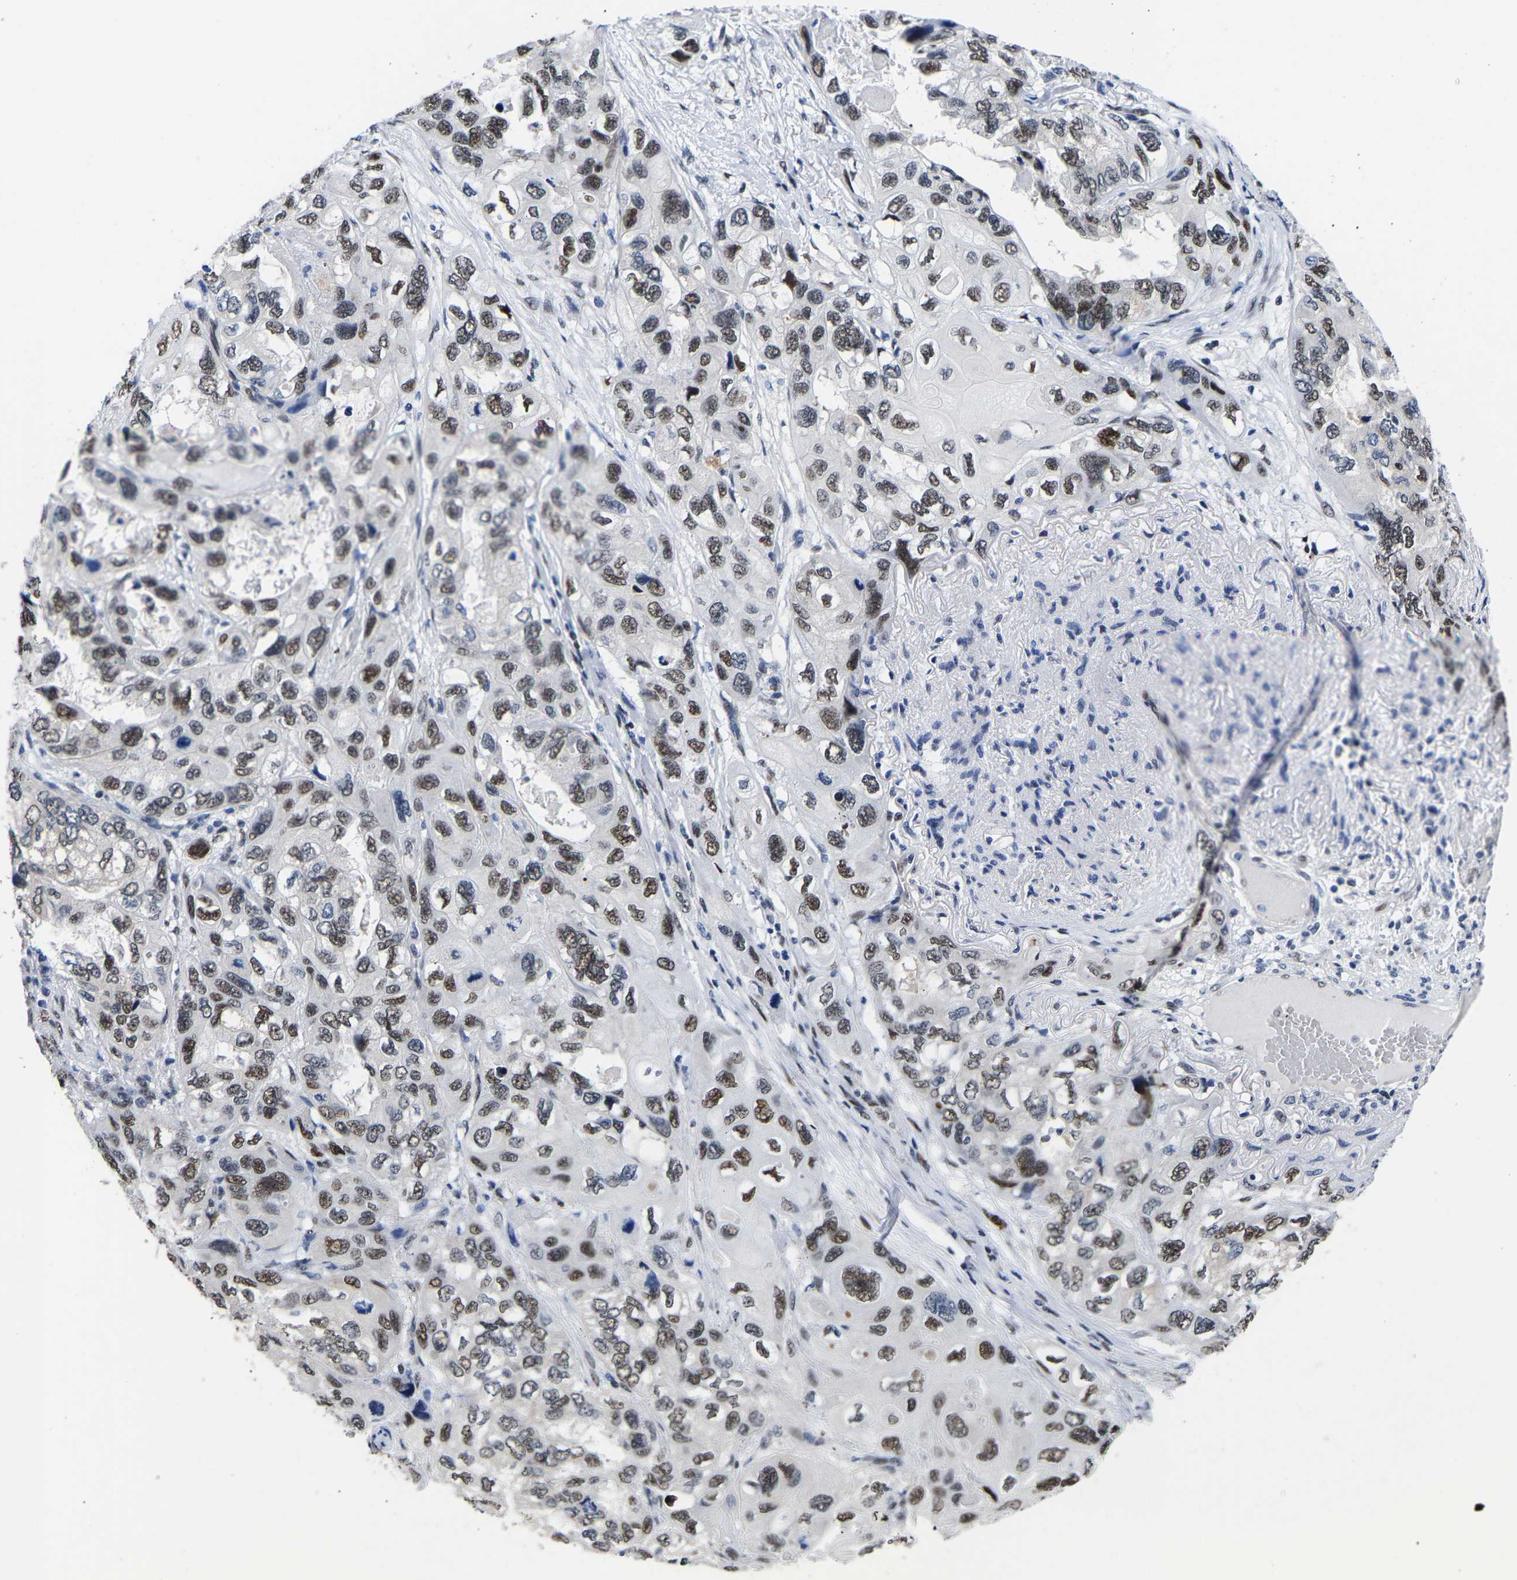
{"staining": {"intensity": "moderate", "quantity": ">75%", "location": "nuclear"}, "tissue": "lung cancer", "cell_type": "Tumor cells", "image_type": "cancer", "snomed": [{"axis": "morphology", "description": "Squamous cell carcinoma, NOS"}, {"axis": "topography", "description": "Lung"}], "caption": "Brown immunohistochemical staining in lung cancer demonstrates moderate nuclear expression in about >75% of tumor cells. Ihc stains the protein in brown and the nuclei are stained blue.", "gene": "PTRHD1", "patient": {"sex": "female", "age": 73}}